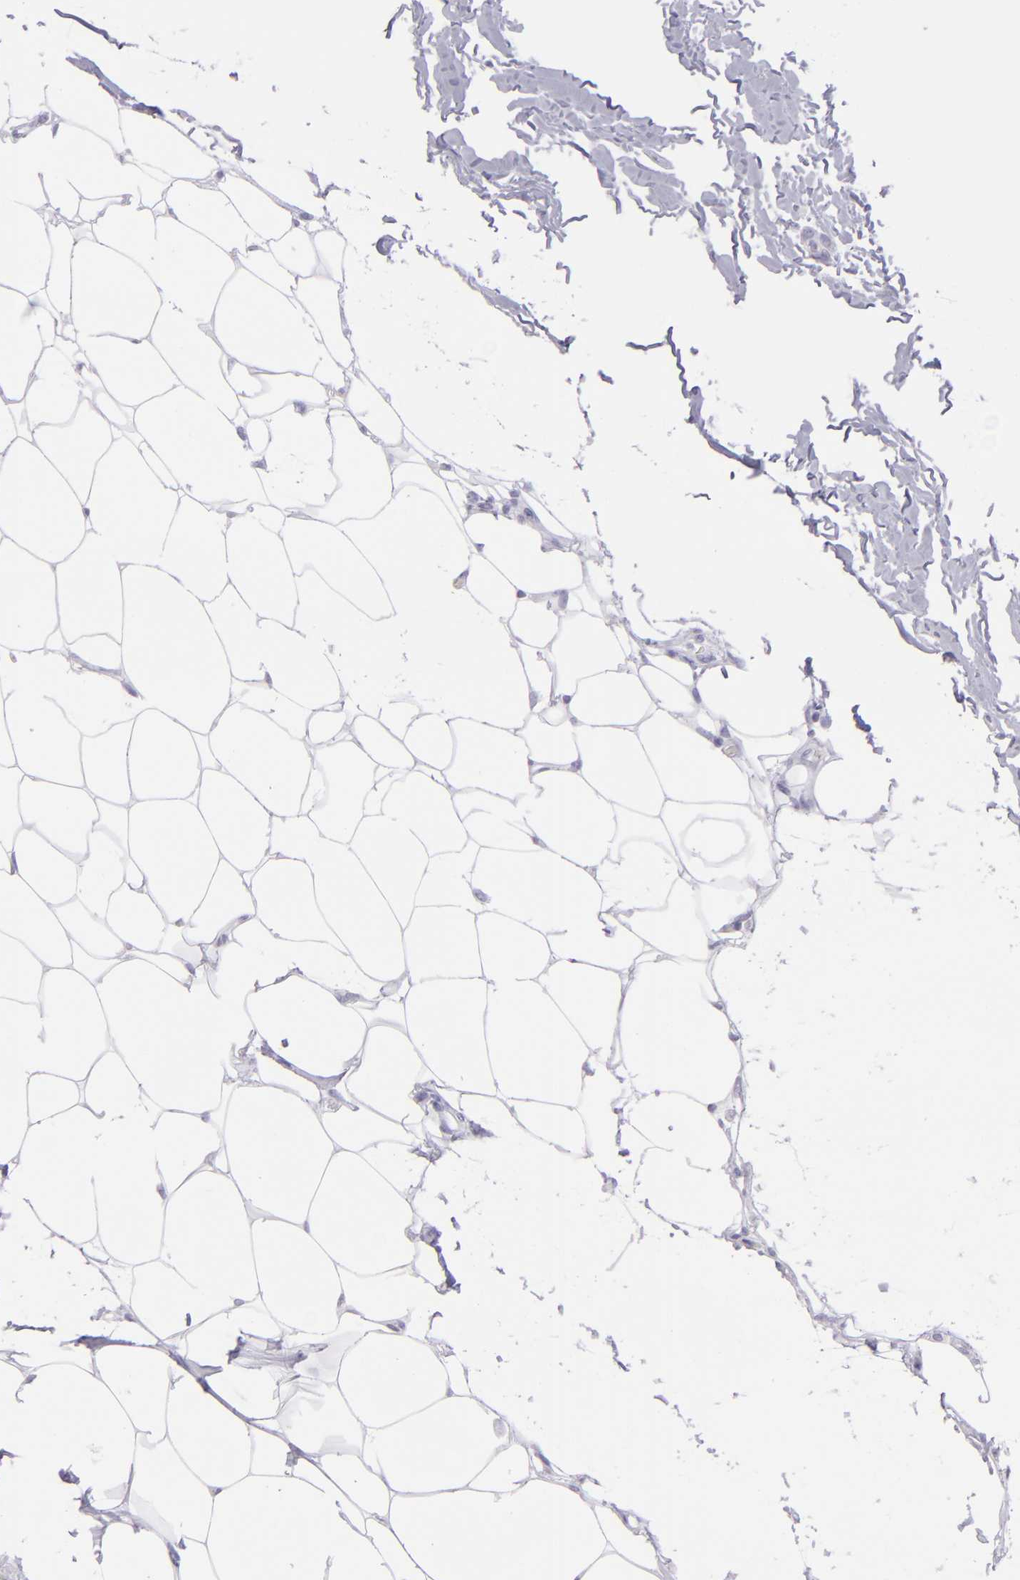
{"staining": {"intensity": "negative", "quantity": "none", "location": "none"}, "tissue": "breast cancer", "cell_type": "Tumor cells", "image_type": "cancer", "snomed": [{"axis": "morphology", "description": "Lobular carcinoma"}, {"axis": "topography", "description": "Breast"}], "caption": "Immunohistochemistry (IHC) of human lobular carcinoma (breast) shows no expression in tumor cells.", "gene": "MUC5AC", "patient": {"sex": "female", "age": 55}}